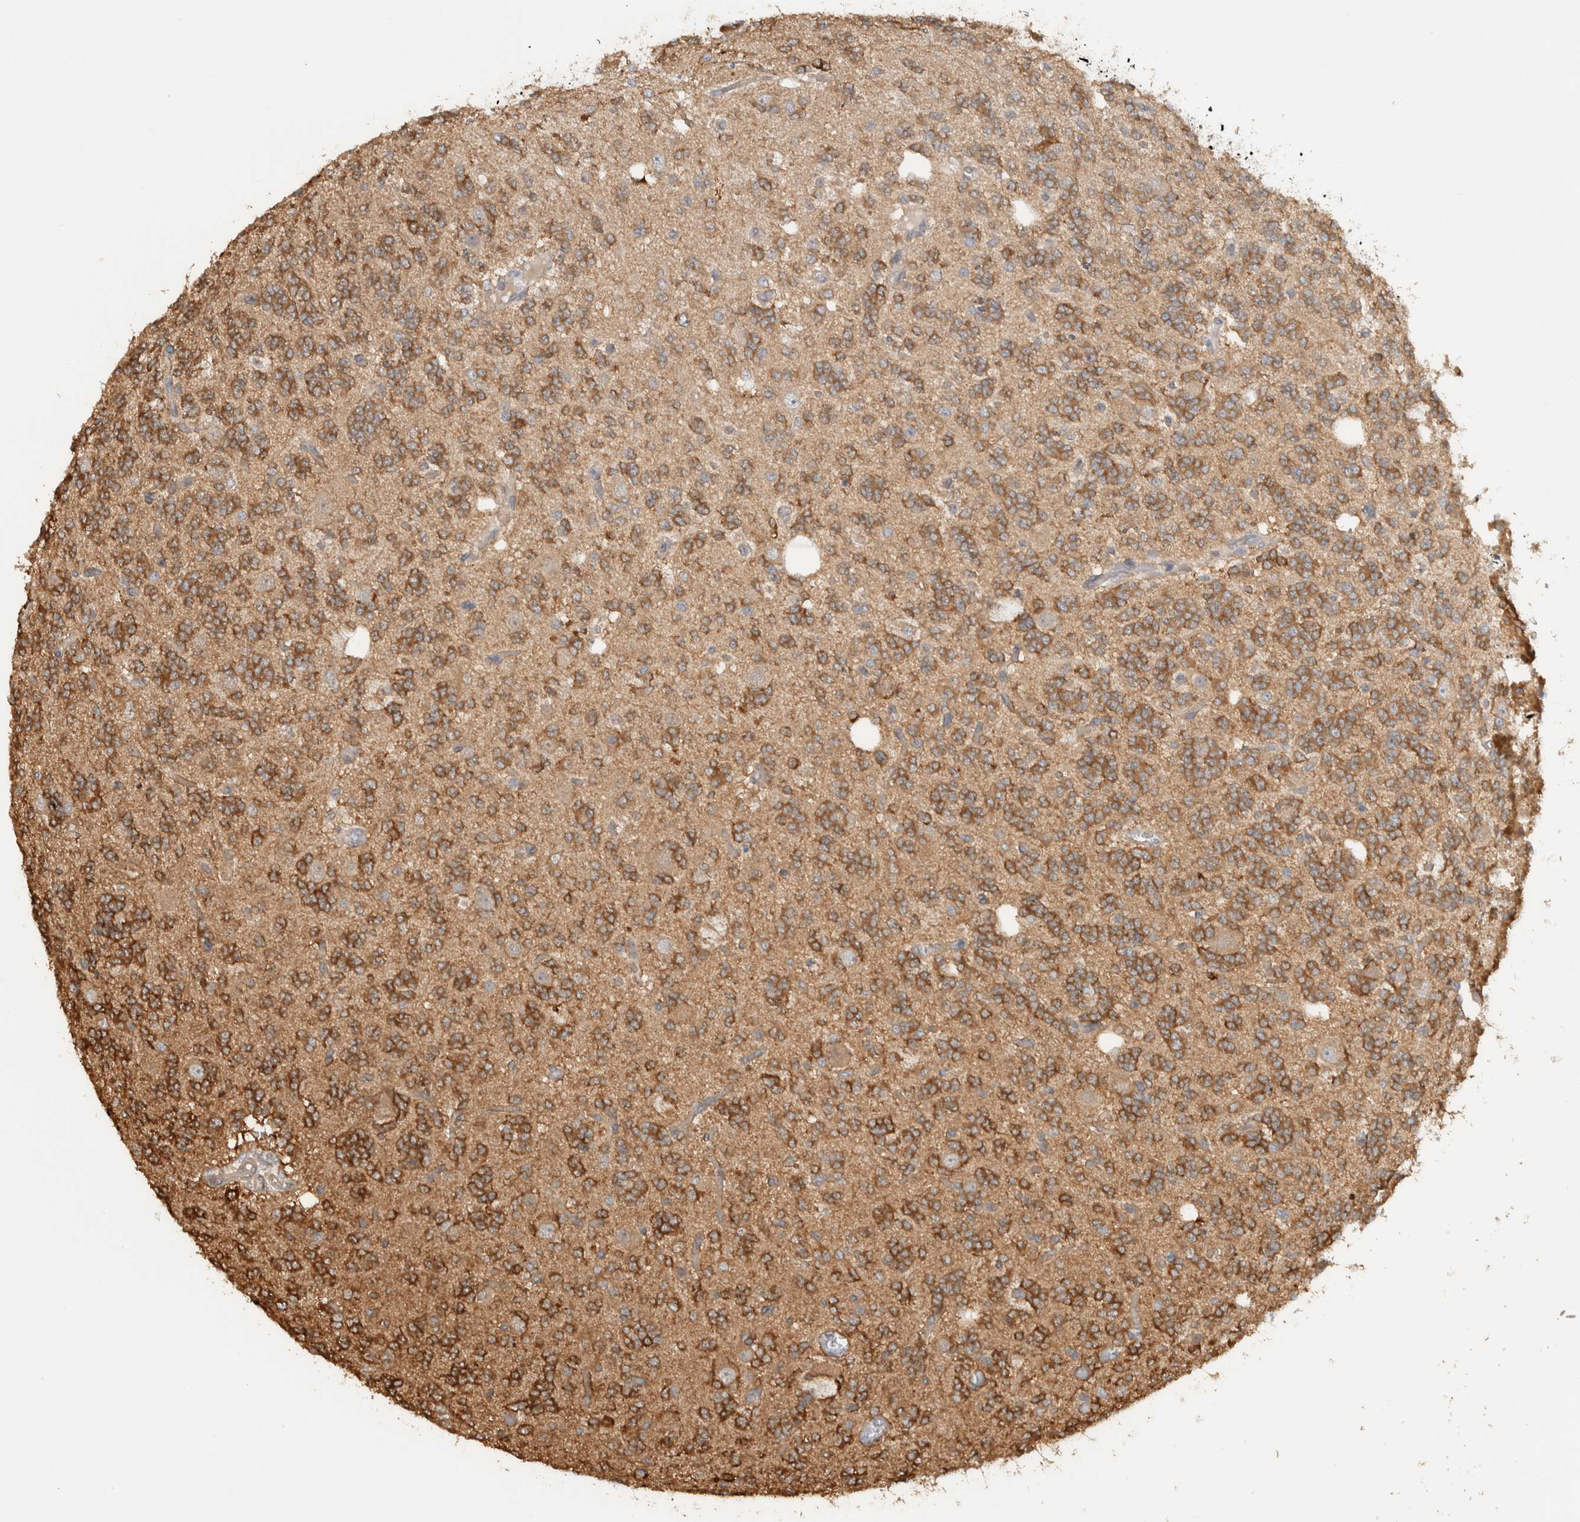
{"staining": {"intensity": "moderate", "quantity": ">75%", "location": "cytoplasmic/membranous"}, "tissue": "glioma", "cell_type": "Tumor cells", "image_type": "cancer", "snomed": [{"axis": "morphology", "description": "Glioma, malignant, Low grade"}, {"axis": "topography", "description": "Brain"}], "caption": "This micrograph reveals glioma stained with immunohistochemistry to label a protein in brown. The cytoplasmic/membranous of tumor cells show moderate positivity for the protein. Nuclei are counter-stained blue.", "gene": "CNTROB", "patient": {"sex": "male", "age": 38}}